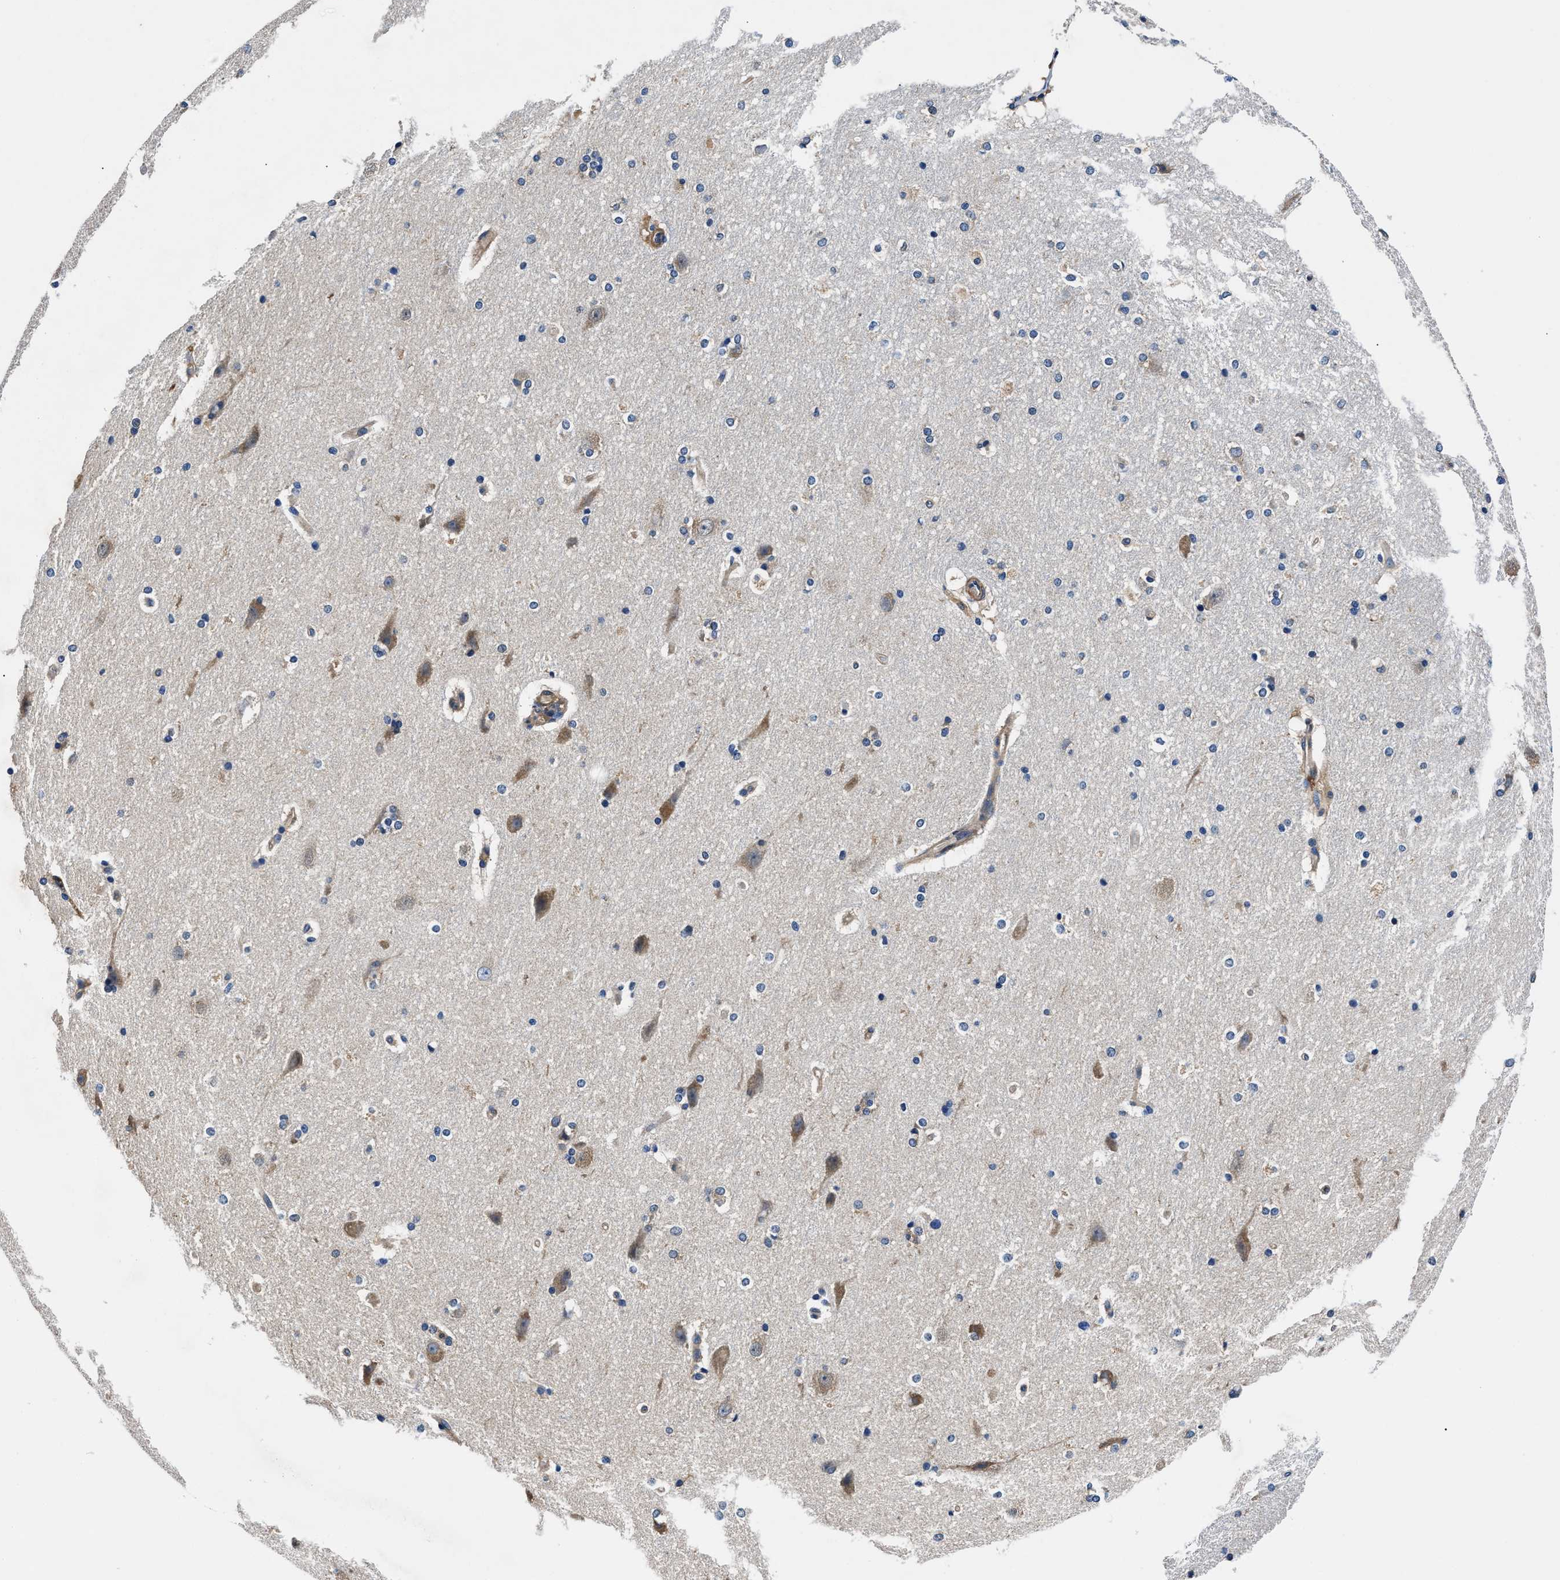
{"staining": {"intensity": "moderate", "quantity": "<25%", "location": "cytoplasmic/membranous"}, "tissue": "hippocampus", "cell_type": "Glial cells", "image_type": "normal", "snomed": [{"axis": "morphology", "description": "Normal tissue, NOS"}, {"axis": "topography", "description": "Hippocampus"}], "caption": "The photomicrograph displays a brown stain indicating the presence of a protein in the cytoplasmic/membranous of glial cells in hippocampus.", "gene": "NEU1", "patient": {"sex": "female", "age": 19}}